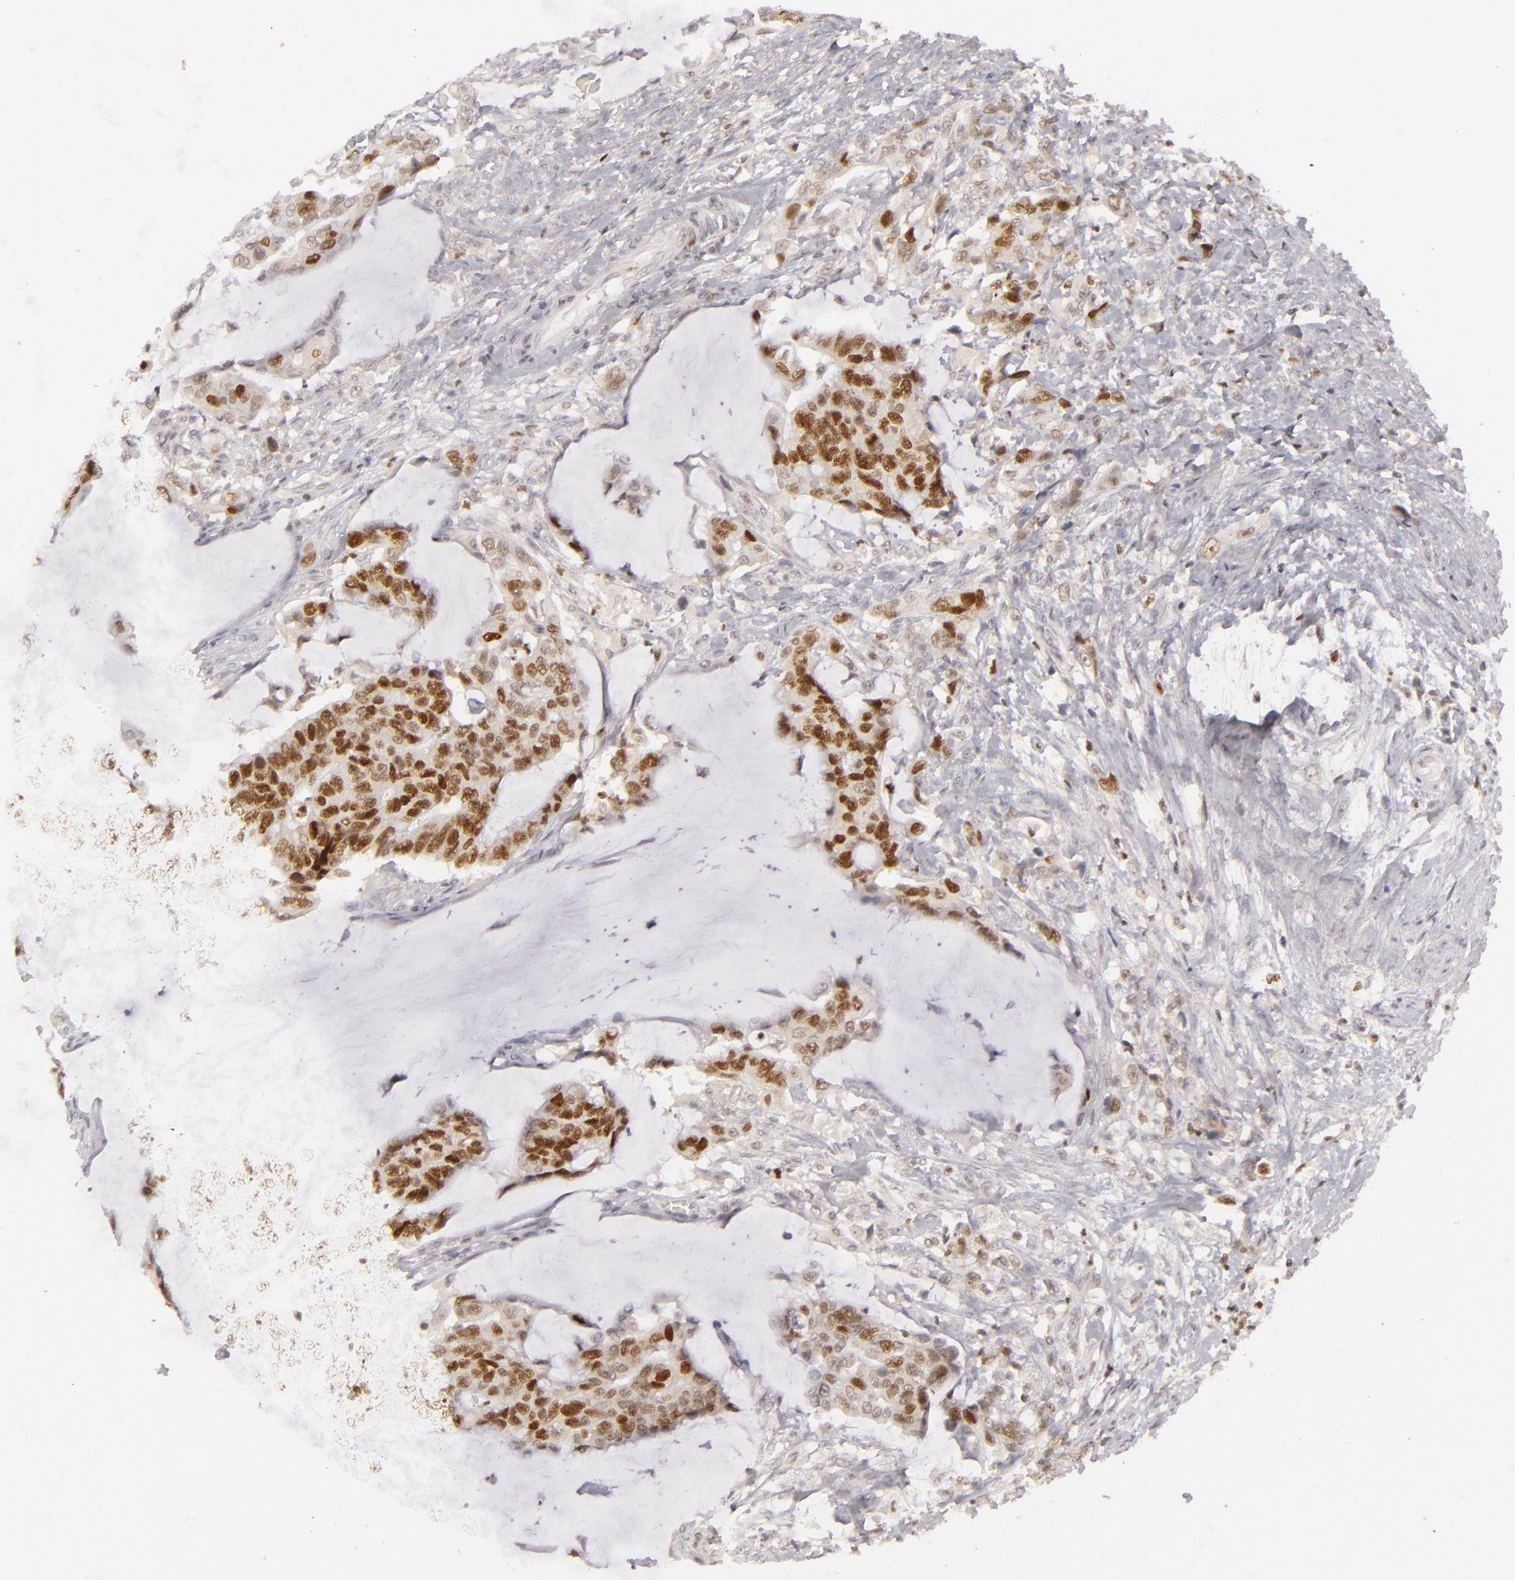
{"staining": {"intensity": "strong", "quantity": ">75%", "location": "nuclear"}, "tissue": "colorectal cancer", "cell_type": "Tumor cells", "image_type": "cancer", "snomed": [{"axis": "morphology", "description": "Adenocarcinoma, NOS"}, {"axis": "topography", "description": "Rectum"}], "caption": "There is high levels of strong nuclear staining in tumor cells of colorectal cancer, as demonstrated by immunohistochemical staining (brown color).", "gene": "FEN1", "patient": {"sex": "female", "age": 59}}